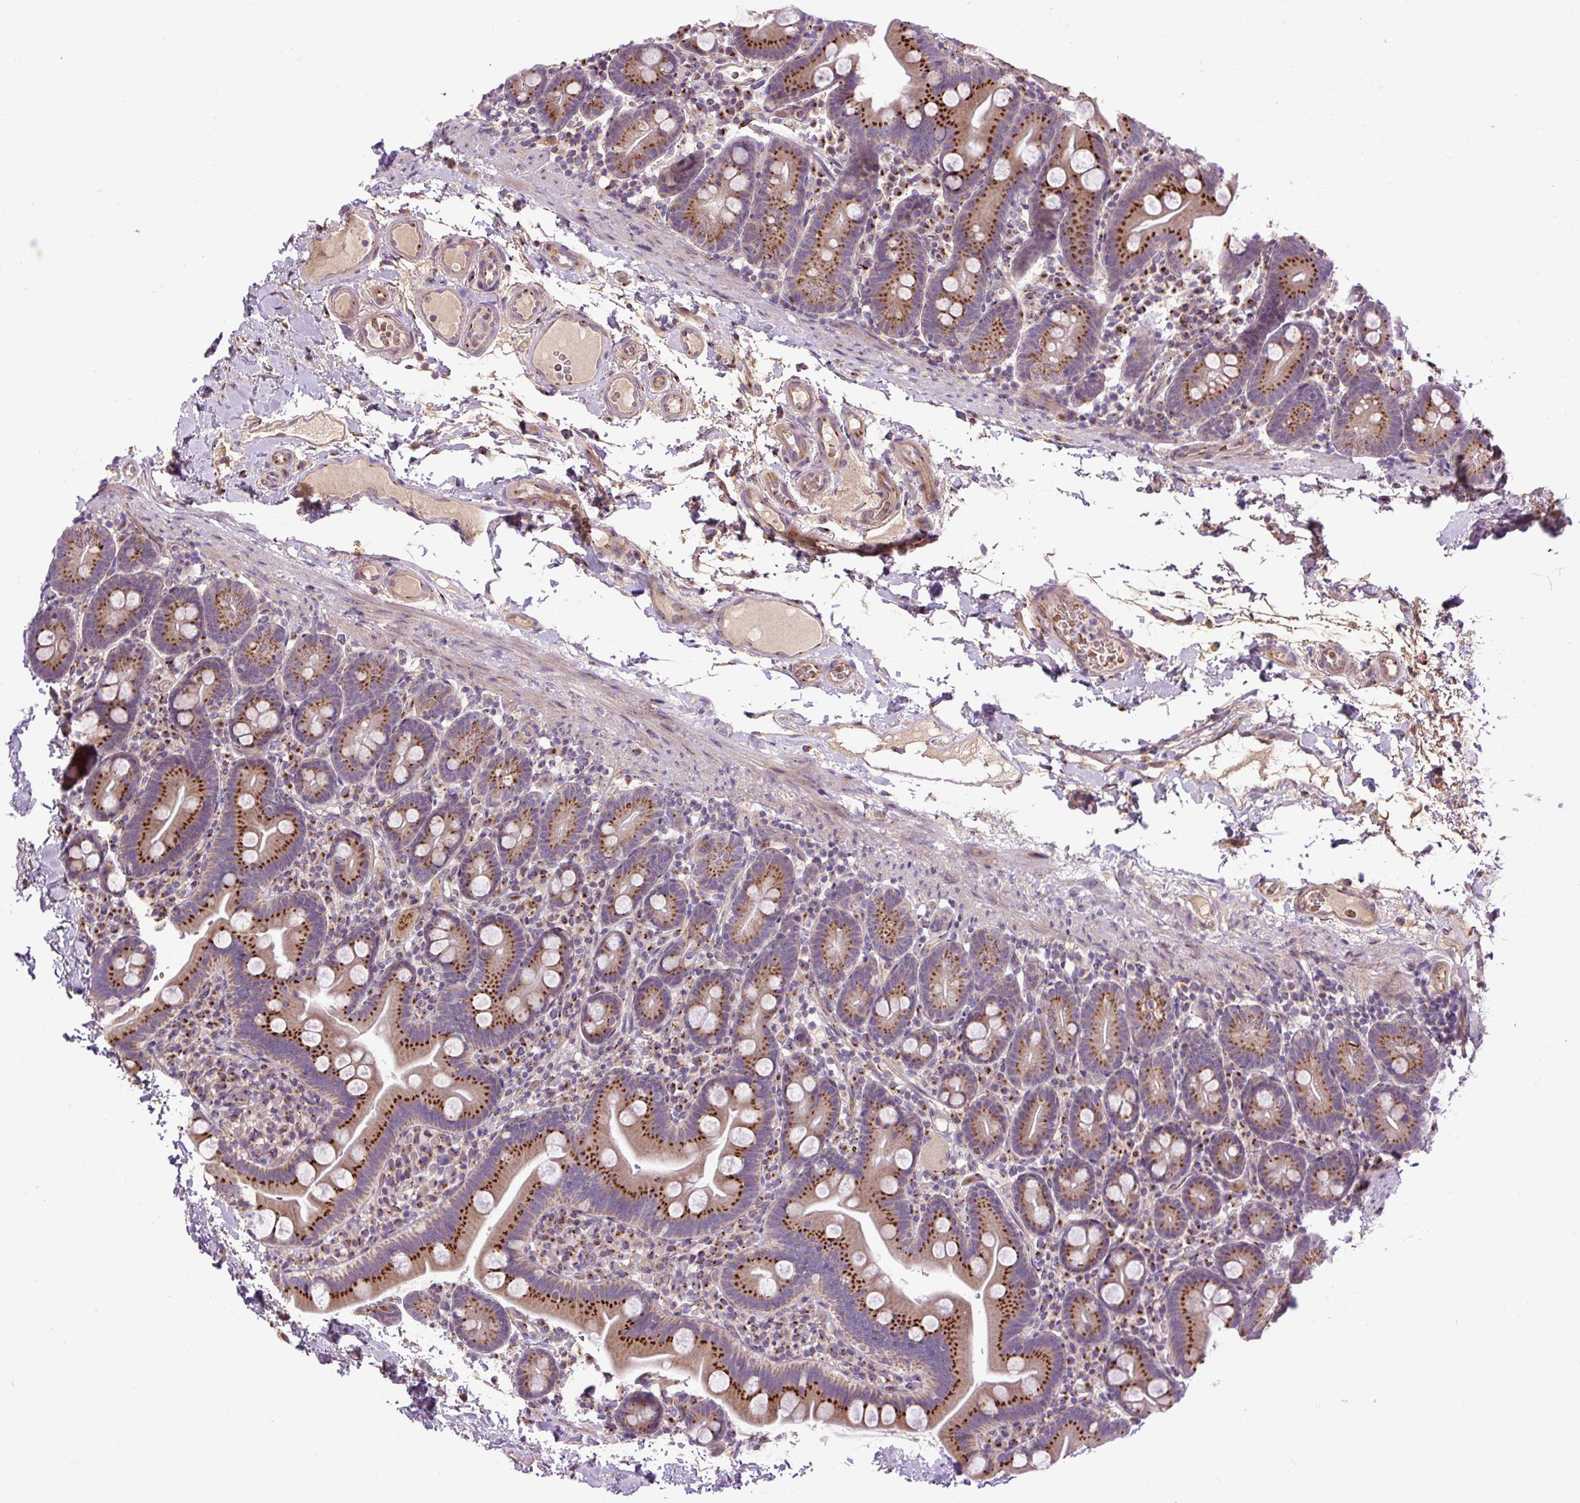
{"staining": {"intensity": "strong", "quantity": ">75%", "location": "cytoplasmic/membranous"}, "tissue": "small intestine", "cell_type": "Glandular cells", "image_type": "normal", "snomed": [{"axis": "morphology", "description": "Normal tissue, NOS"}, {"axis": "topography", "description": "Small intestine"}], "caption": "Small intestine stained for a protein (brown) demonstrates strong cytoplasmic/membranous positive positivity in approximately >75% of glandular cells.", "gene": "MSMP", "patient": {"sex": "female", "age": 68}}